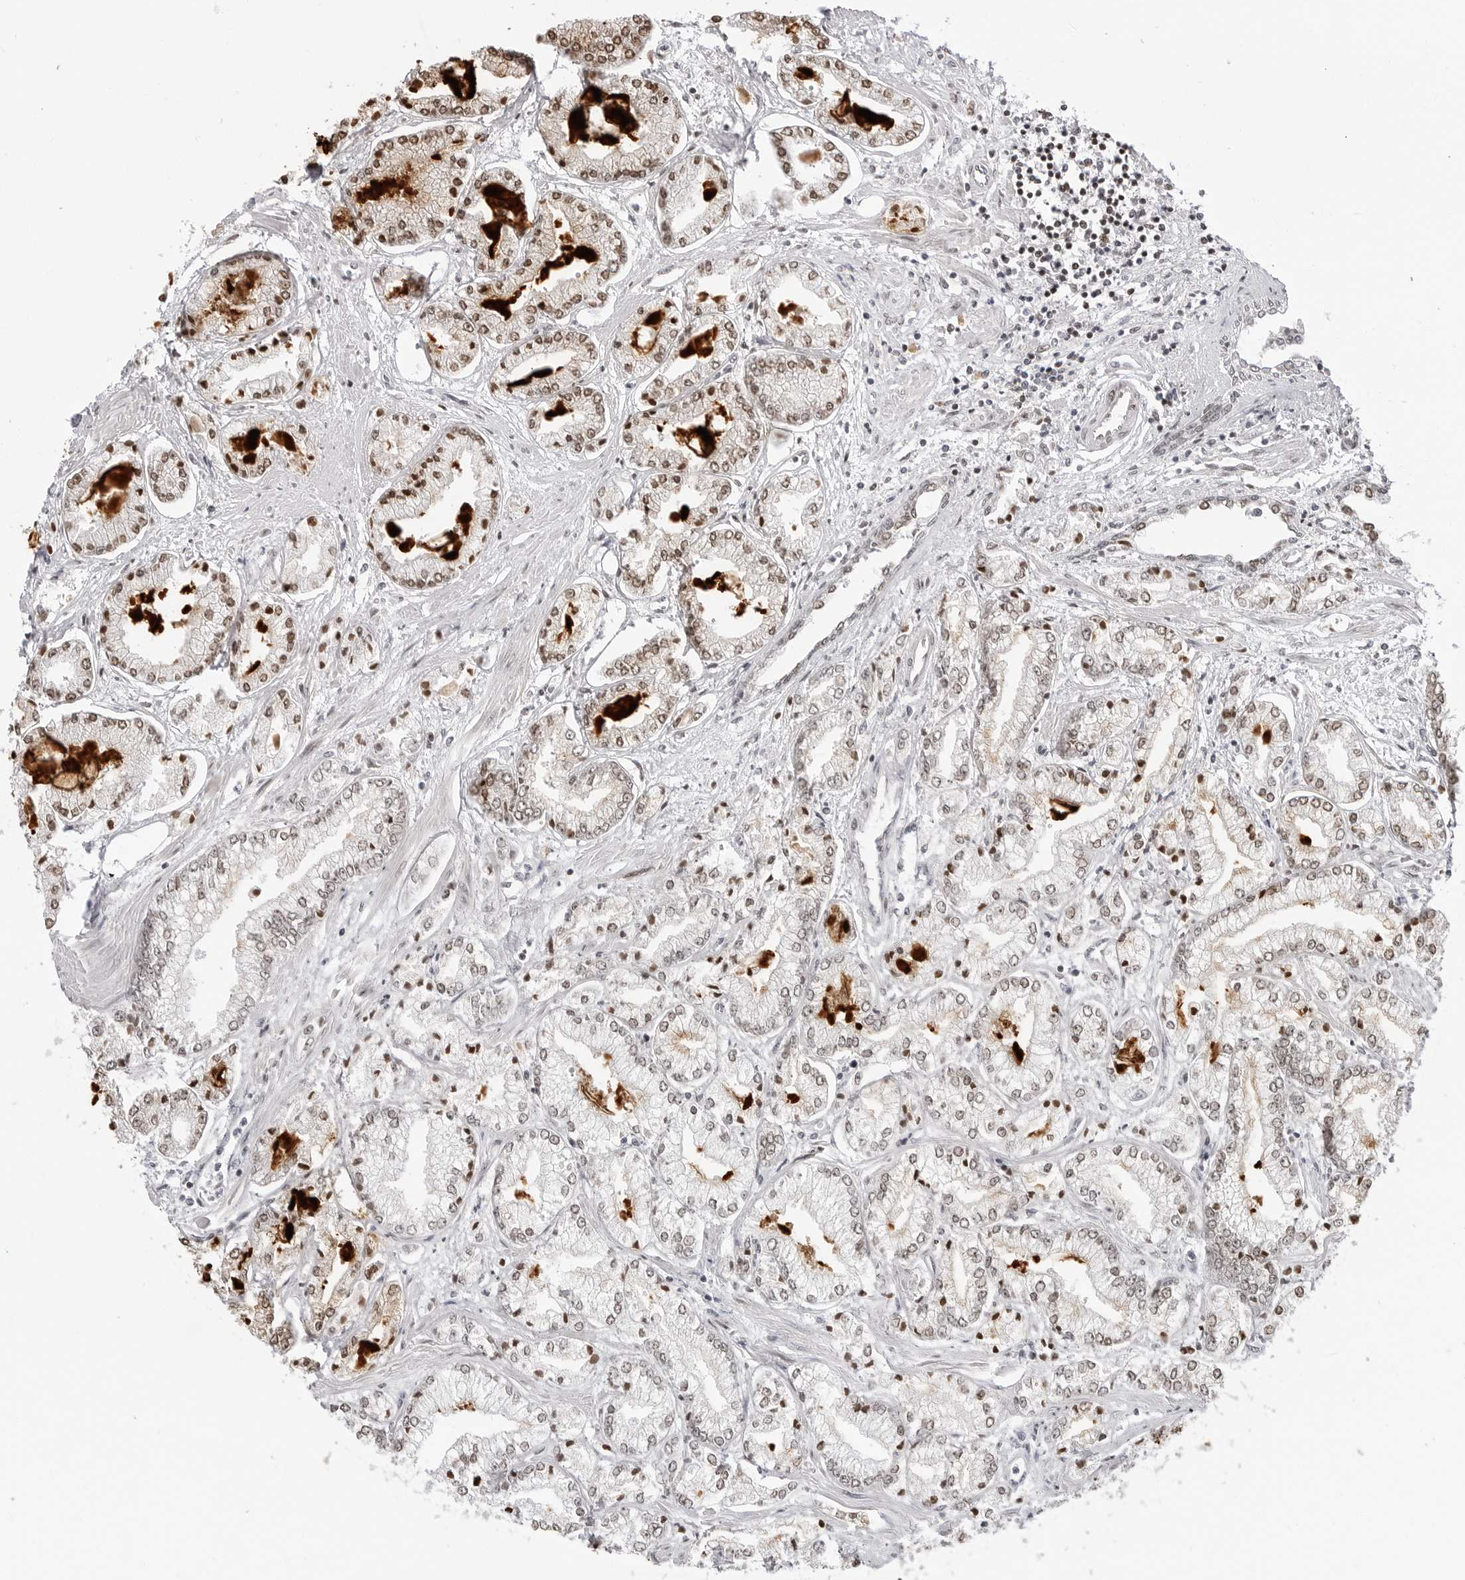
{"staining": {"intensity": "moderate", "quantity": ">75%", "location": "nuclear"}, "tissue": "prostate cancer", "cell_type": "Tumor cells", "image_type": "cancer", "snomed": [{"axis": "morphology", "description": "Adenocarcinoma, Low grade"}, {"axis": "topography", "description": "Prostate"}], "caption": "DAB immunohistochemical staining of prostate cancer (low-grade adenocarcinoma) exhibits moderate nuclear protein positivity in approximately >75% of tumor cells.", "gene": "C8orf33", "patient": {"sex": "male", "age": 52}}